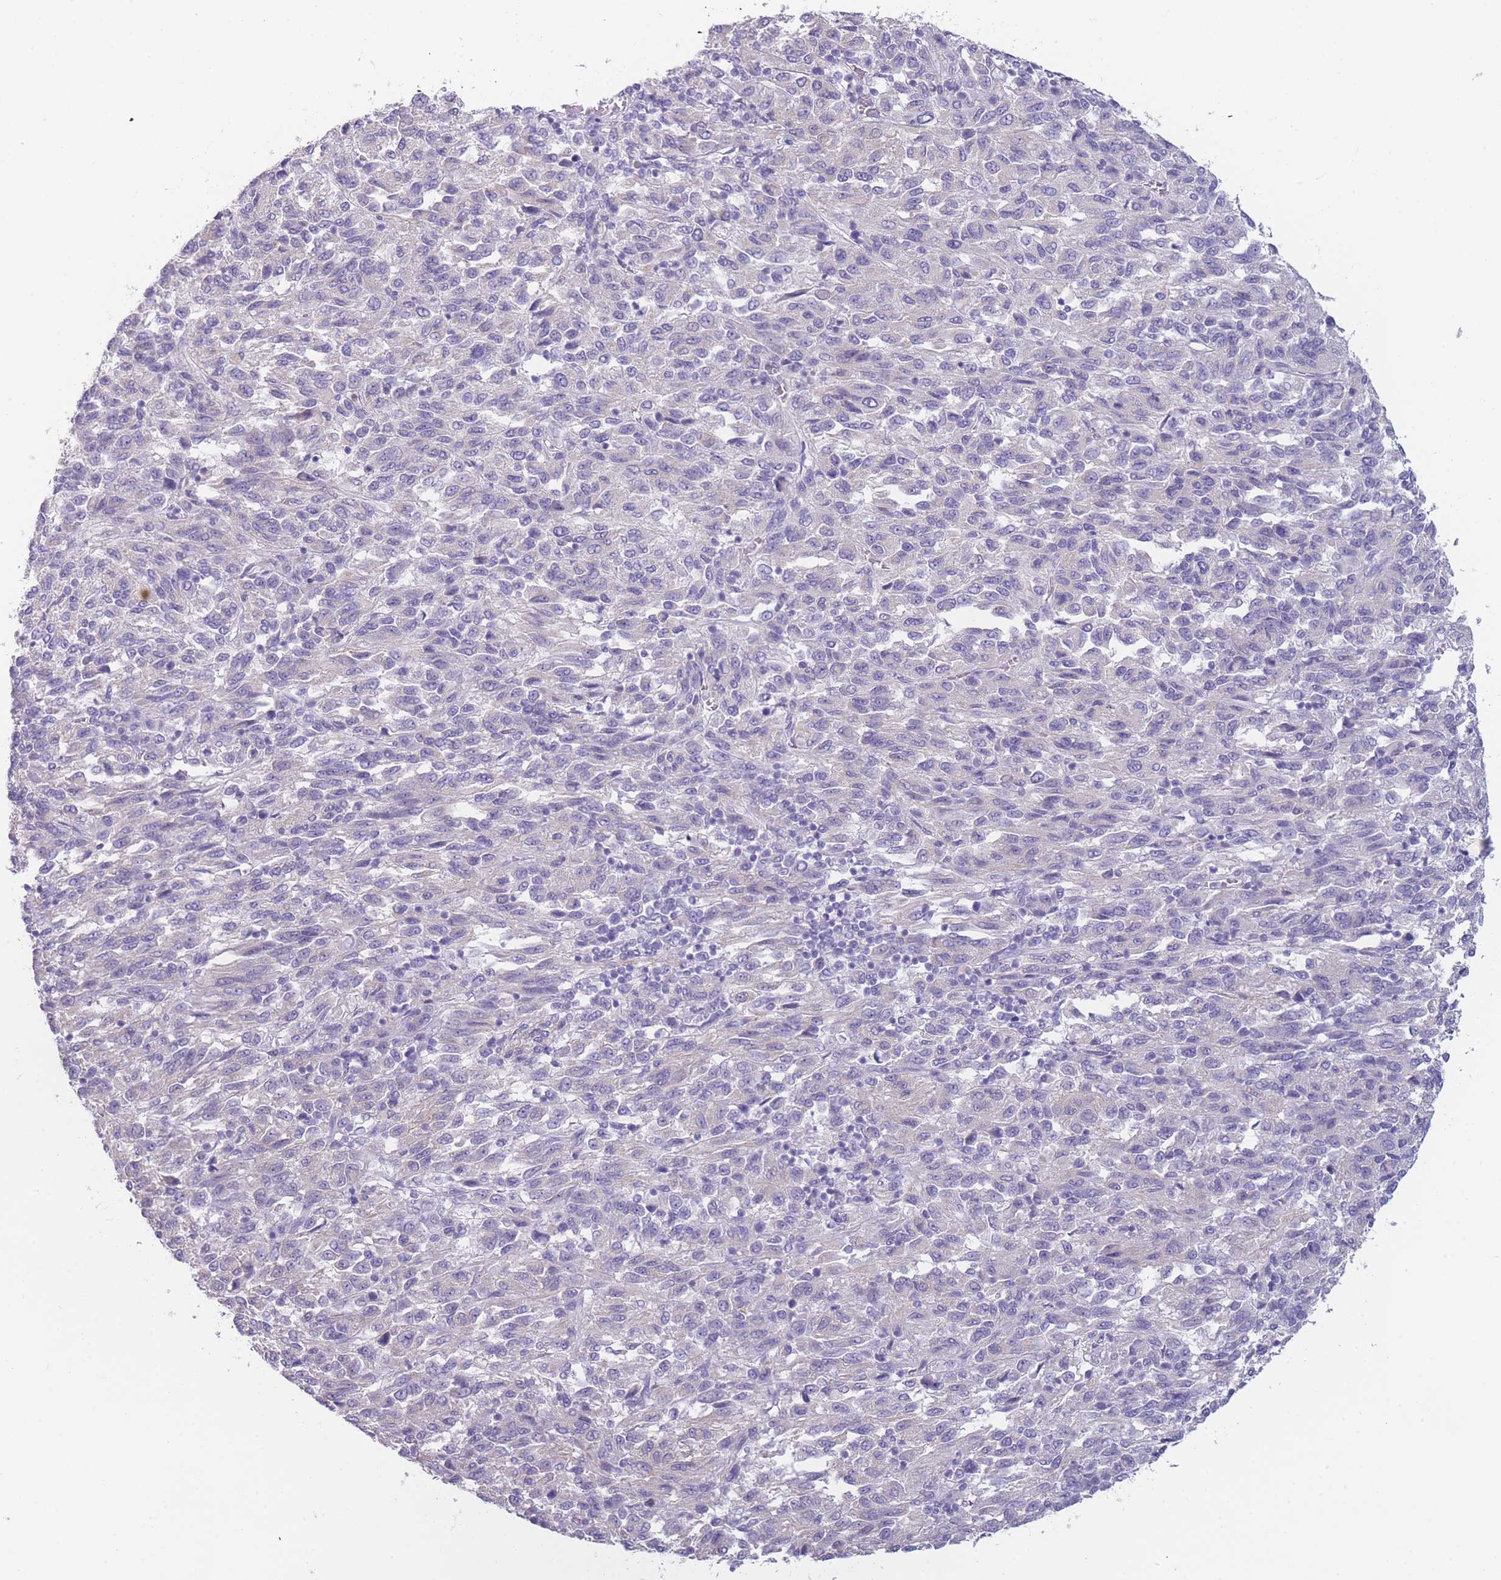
{"staining": {"intensity": "negative", "quantity": "none", "location": "none"}, "tissue": "melanoma", "cell_type": "Tumor cells", "image_type": "cancer", "snomed": [{"axis": "morphology", "description": "Malignant melanoma, Metastatic site"}, {"axis": "topography", "description": "Lung"}], "caption": "The histopathology image reveals no staining of tumor cells in melanoma.", "gene": "ZNF627", "patient": {"sex": "male", "age": 64}}